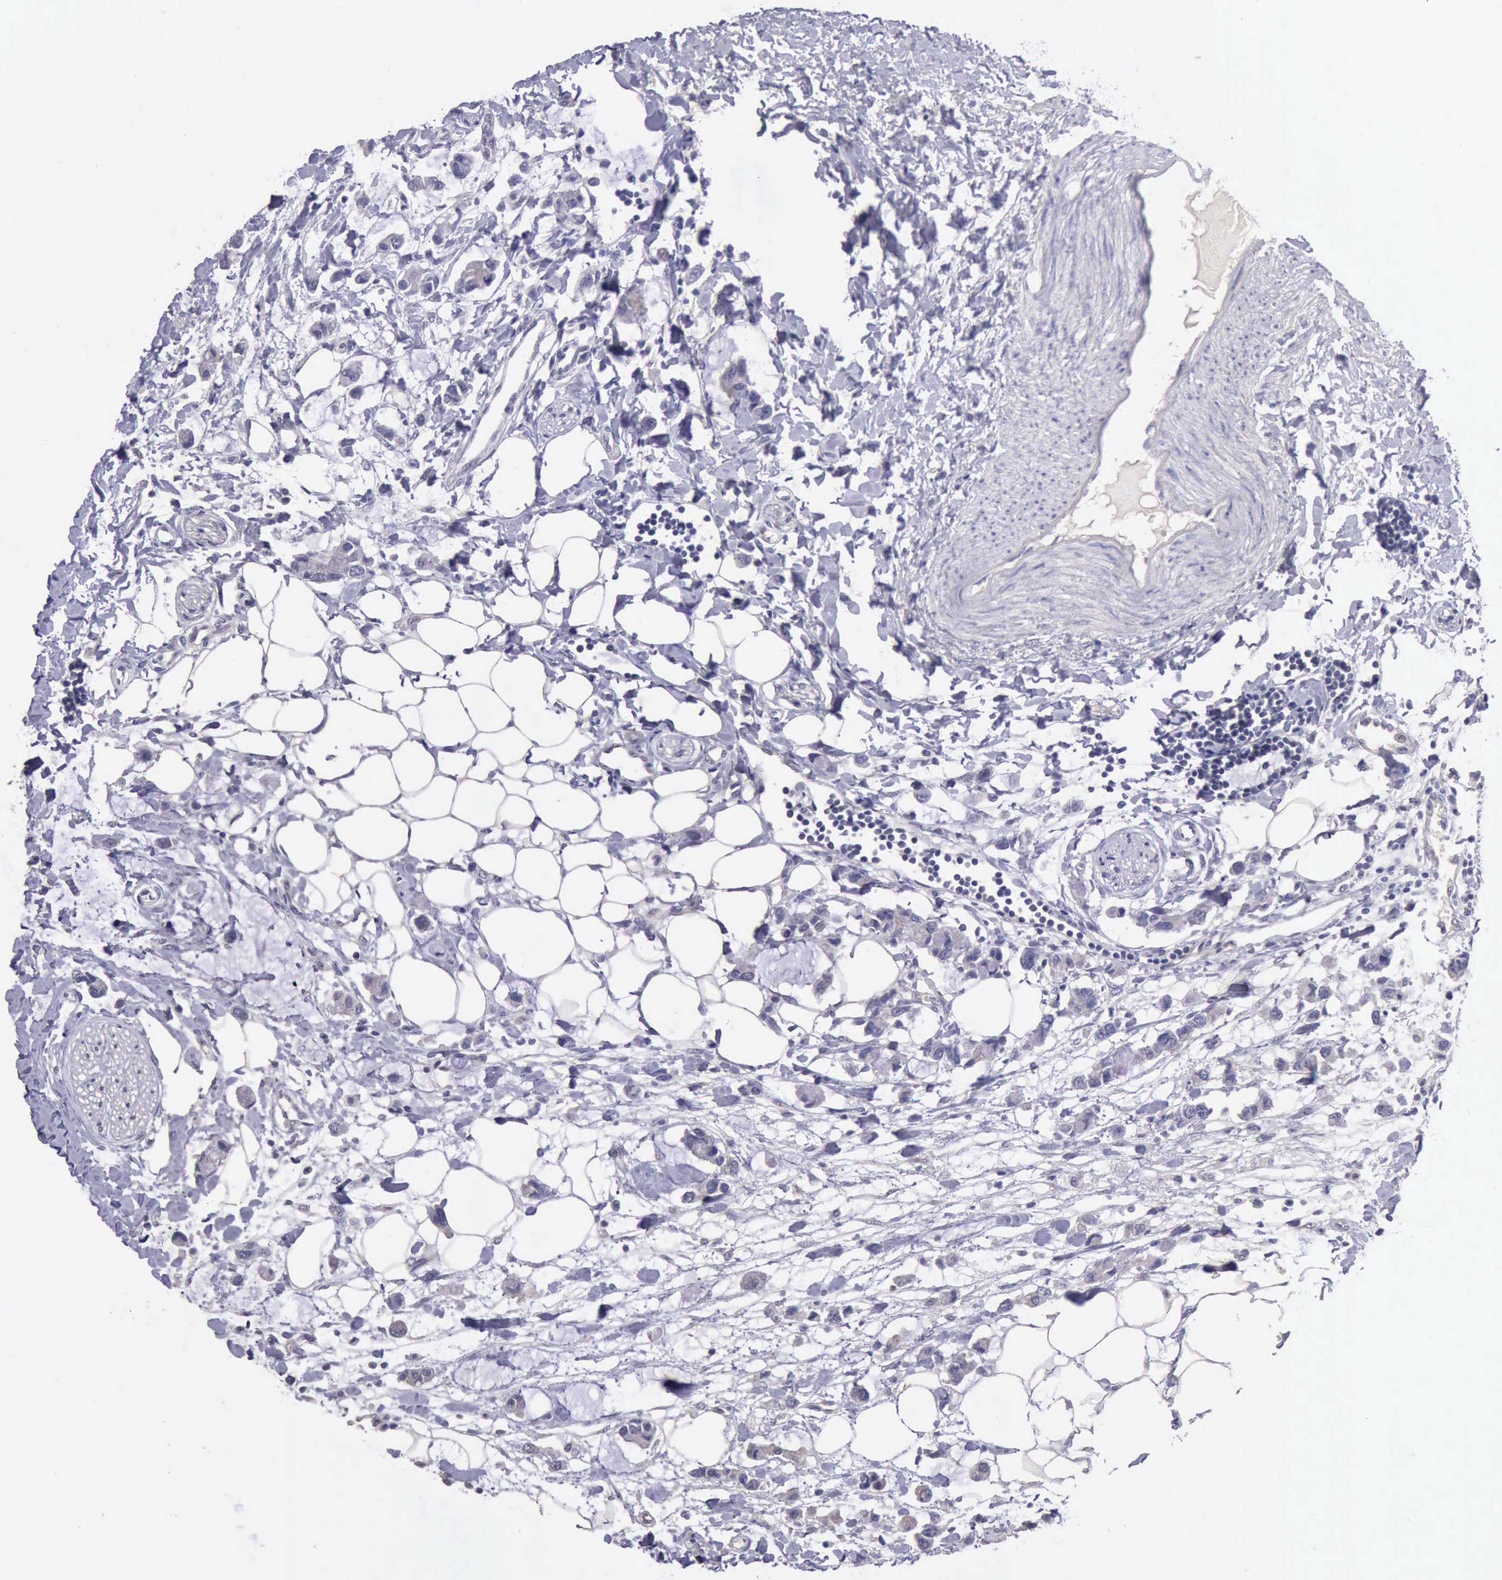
{"staining": {"intensity": "negative", "quantity": "none", "location": "none"}, "tissue": "colorectal cancer", "cell_type": "Tumor cells", "image_type": "cancer", "snomed": [{"axis": "morphology", "description": "Normal tissue, NOS"}, {"axis": "morphology", "description": "Adenocarcinoma, NOS"}, {"axis": "topography", "description": "Colon"}, {"axis": "topography", "description": "Peripheral nerve tissue"}], "caption": "The image reveals no staining of tumor cells in colorectal adenocarcinoma.", "gene": "KCND1", "patient": {"sex": "male", "age": 14}}